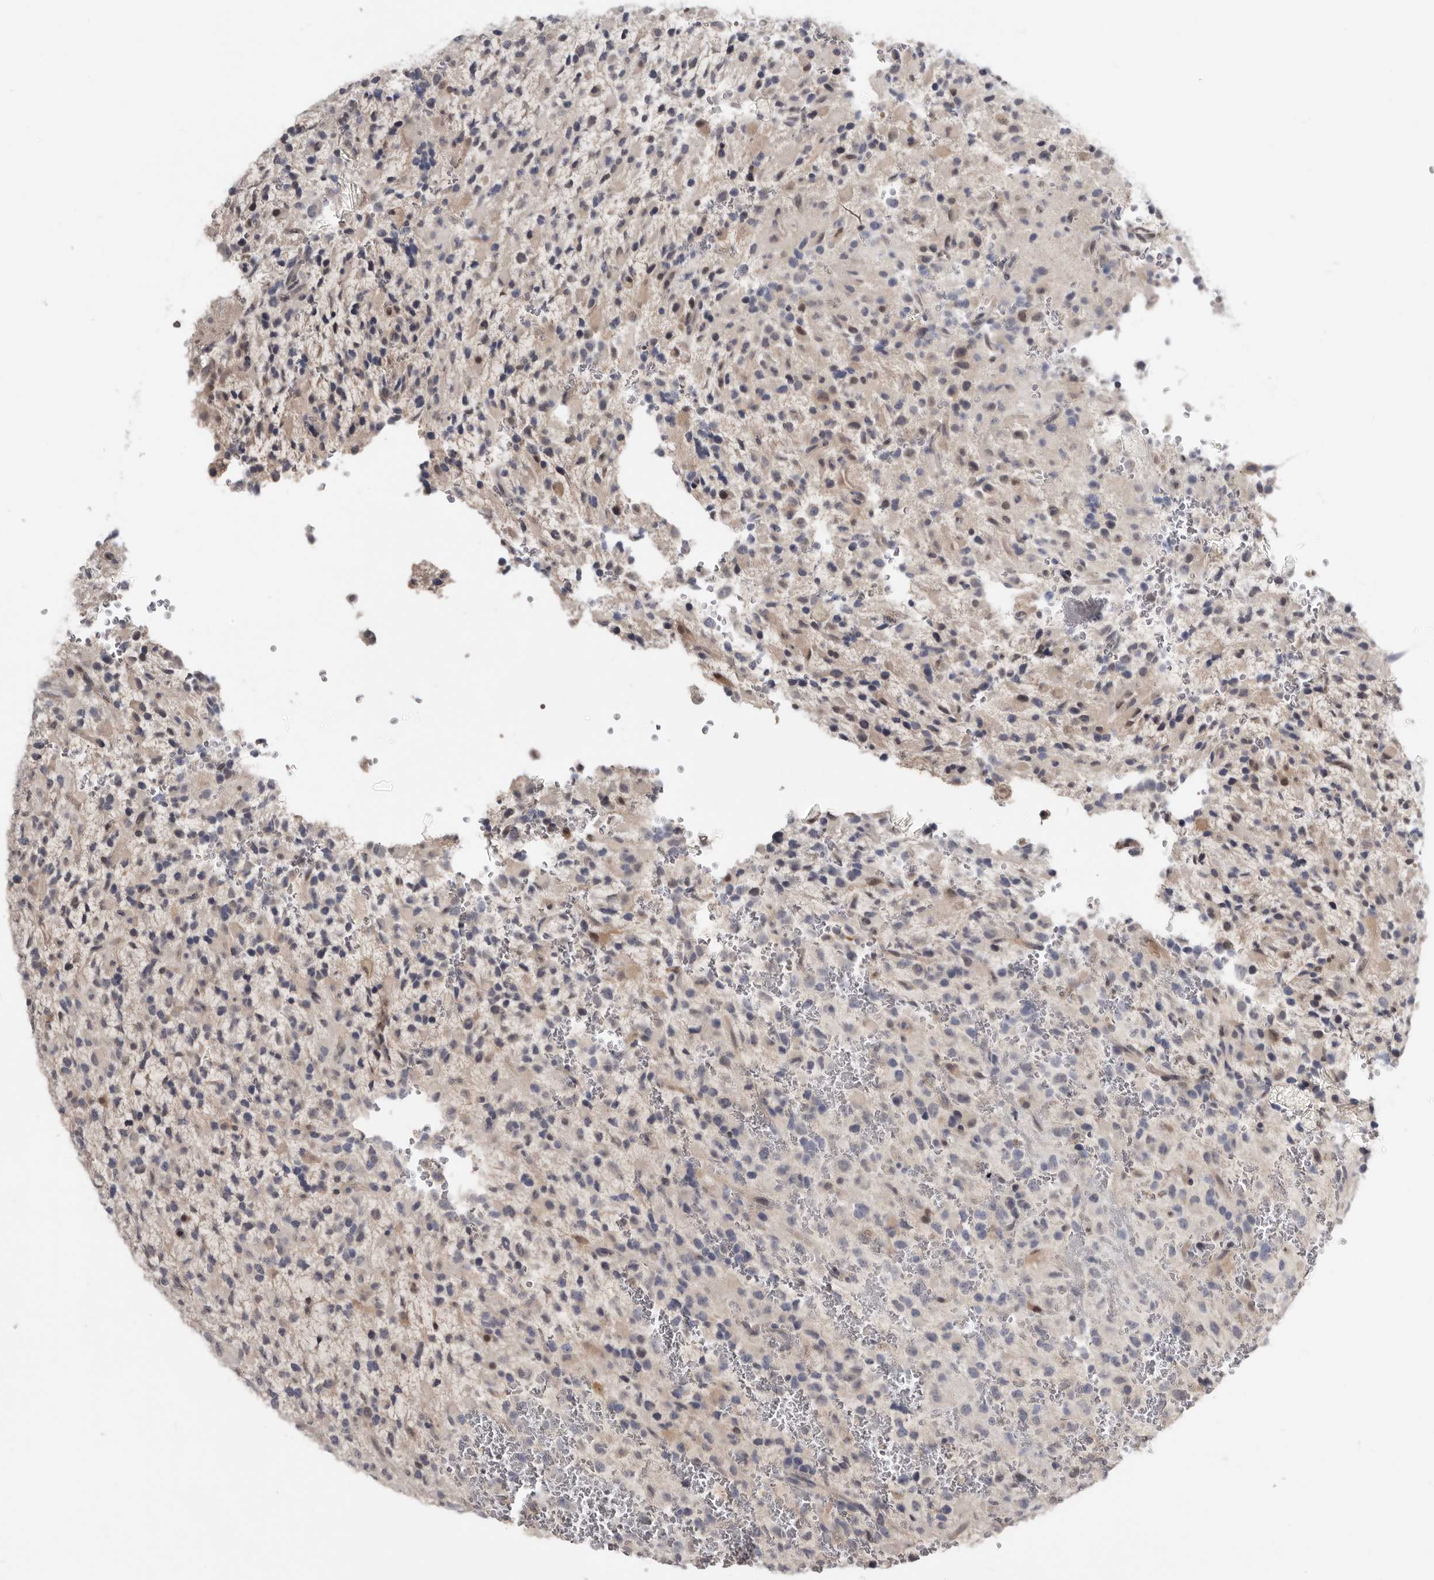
{"staining": {"intensity": "weak", "quantity": "<25%", "location": "cytoplasmic/membranous"}, "tissue": "glioma", "cell_type": "Tumor cells", "image_type": "cancer", "snomed": [{"axis": "morphology", "description": "Glioma, malignant, High grade"}, {"axis": "topography", "description": "Brain"}], "caption": "High magnification brightfield microscopy of glioma stained with DAB (3,3'-diaminobenzidine) (brown) and counterstained with hematoxylin (blue): tumor cells show no significant expression. (DAB (3,3'-diaminobenzidine) immunohistochemistry (IHC) with hematoxylin counter stain).", "gene": "RBKS", "patient": {"sex": "male", "age": 34}}